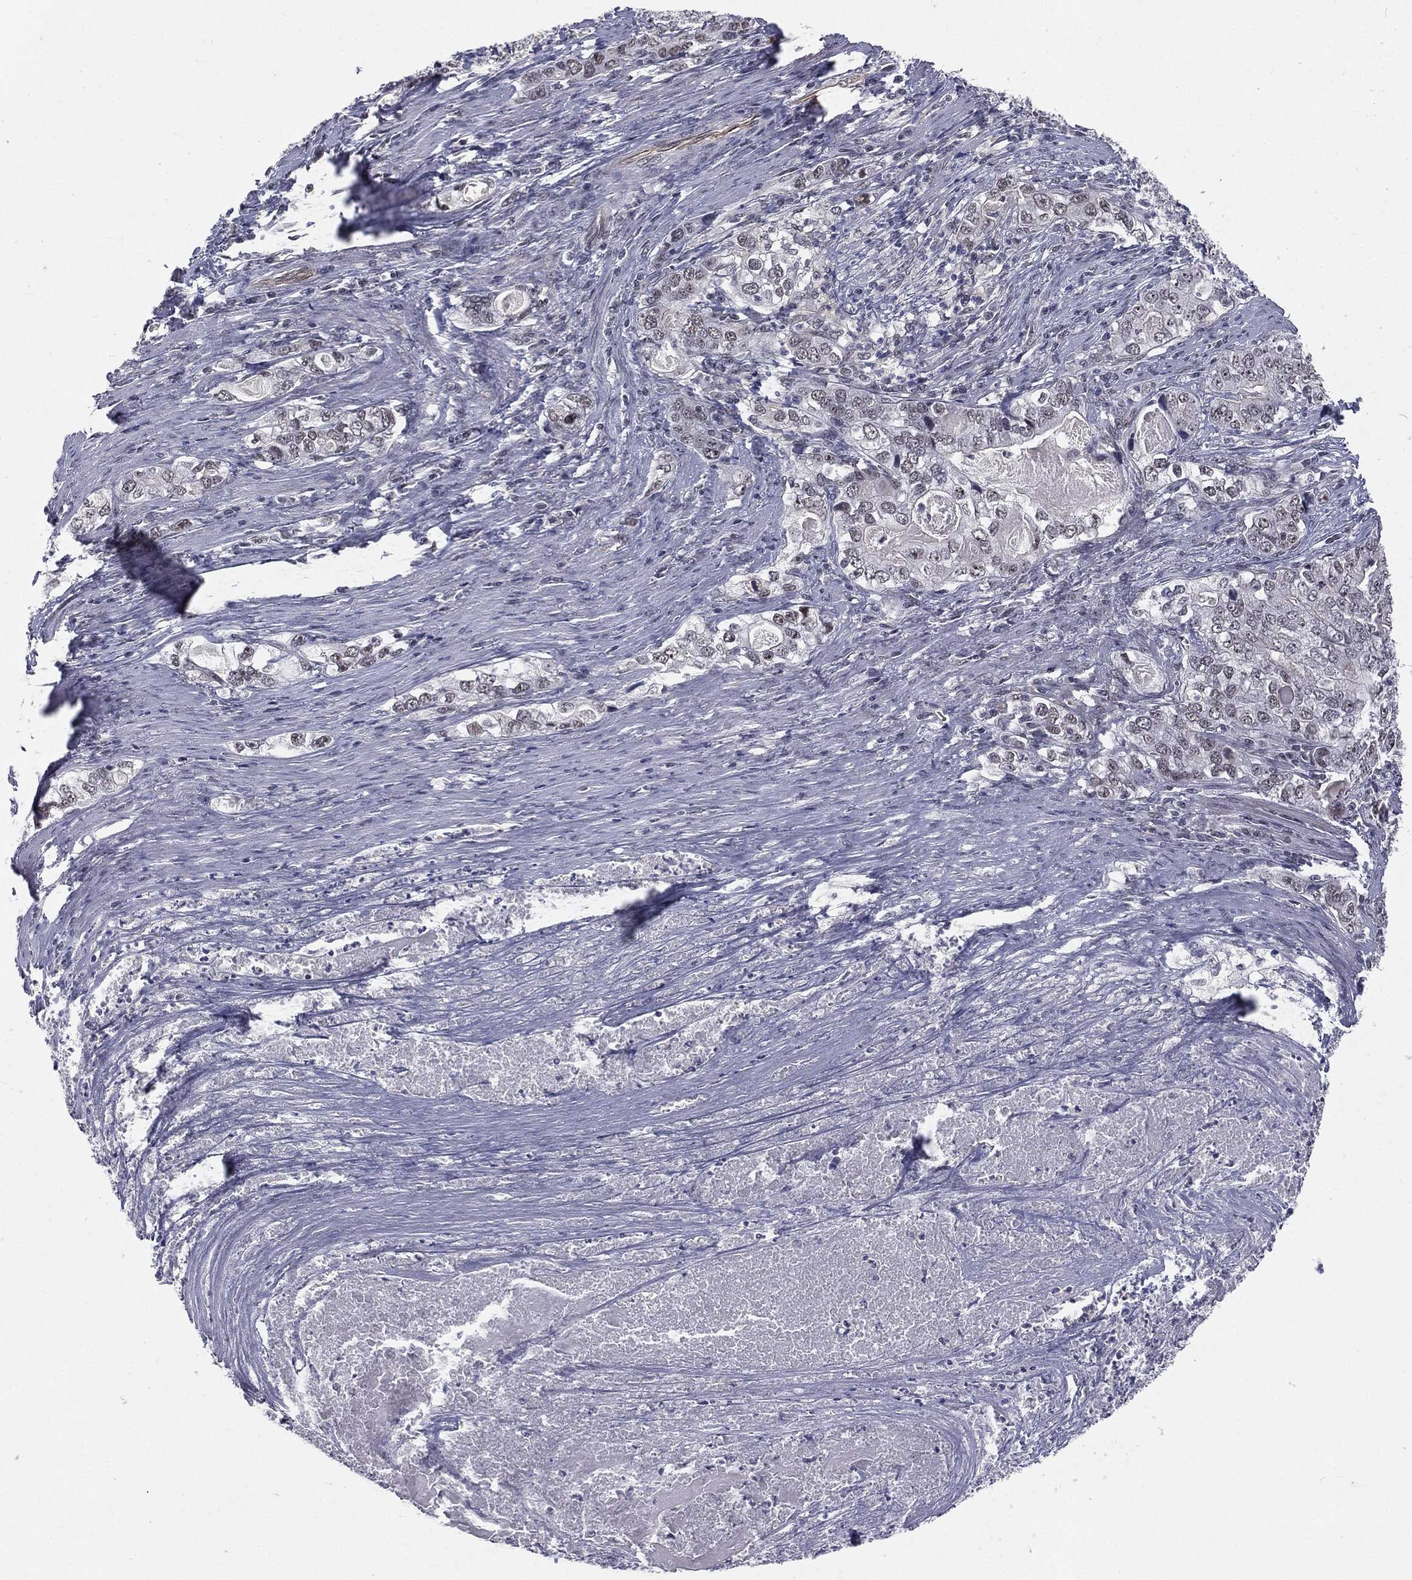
{"staining": {"intensity": "negative", "quantity": "none", "location": "none"}, "tissue": "stomach cancer", "cell_type": "Tumor cells", "image_type": "cancer", "snomed": [{"axis": "morphology", "description": "Adenocarcinoma, NOS"}, {"axis": "topography", "description": "Stomach, lower"}], "caption": "DAB immunohistochemical staining of stomach cancer displays no significant staining in tumor cells.", "gene": "MORC2", "patient": {"sex": "female", "age": 72}}